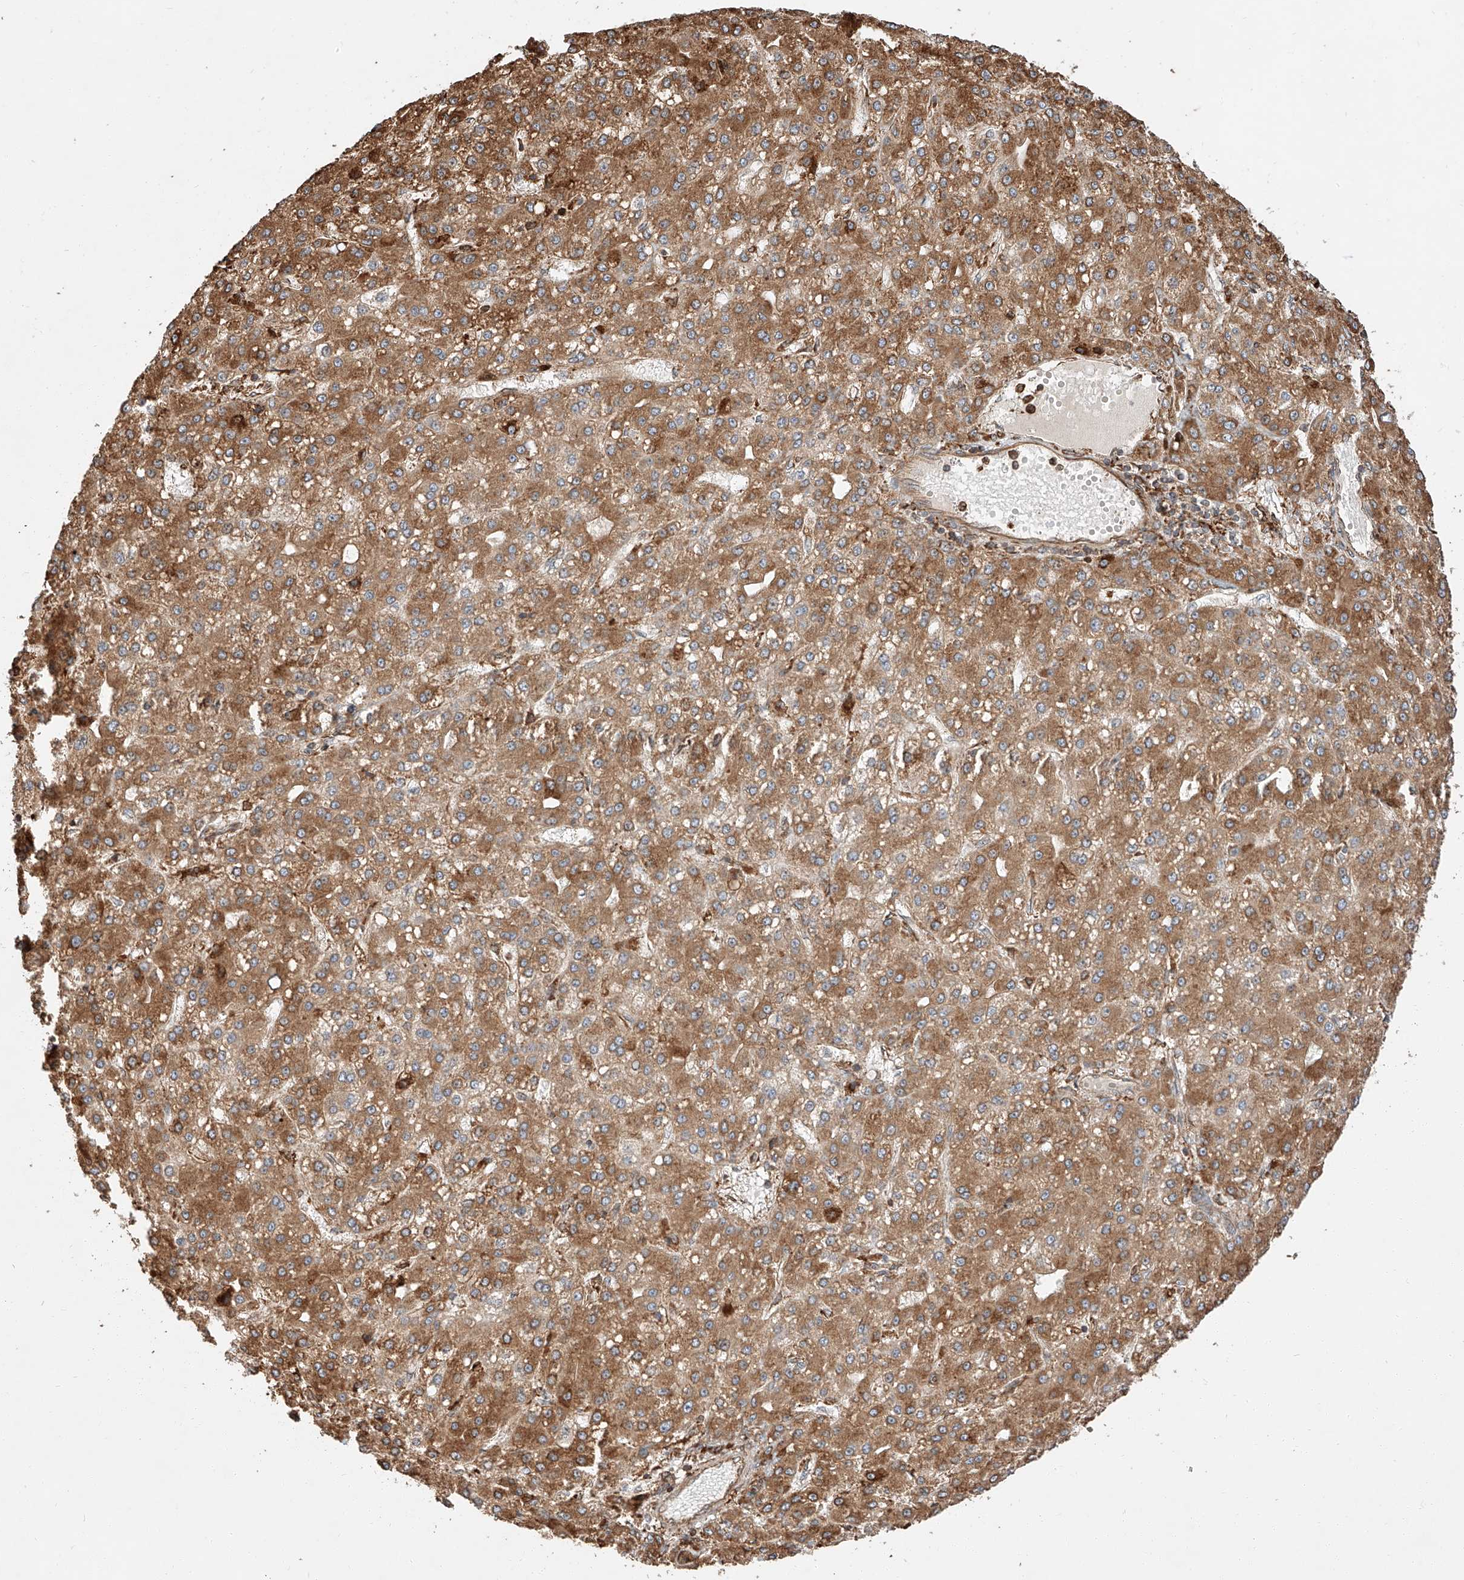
{"staining": {"intensity": "moderate", "quantity": ">75%", "location": "cytoplasmic/membranous"}, "tissue": "liver cancer", "cell_type": "Tumor cells", "image_type": "cancer", "snomed": [{"axis": "morphology", "description": "Carcinoma, Hepatocellular, NOS"}, {"axis": "topography", "description": "Liver"}], "caption": "Moderate cytoplasmic/membranous protein positivity is appreciated in about >75% of tumor cells in hepatocellular carcinoma (liver).", "gene": "ZNF84", "patient": {"sex": "male", "age": 67}}